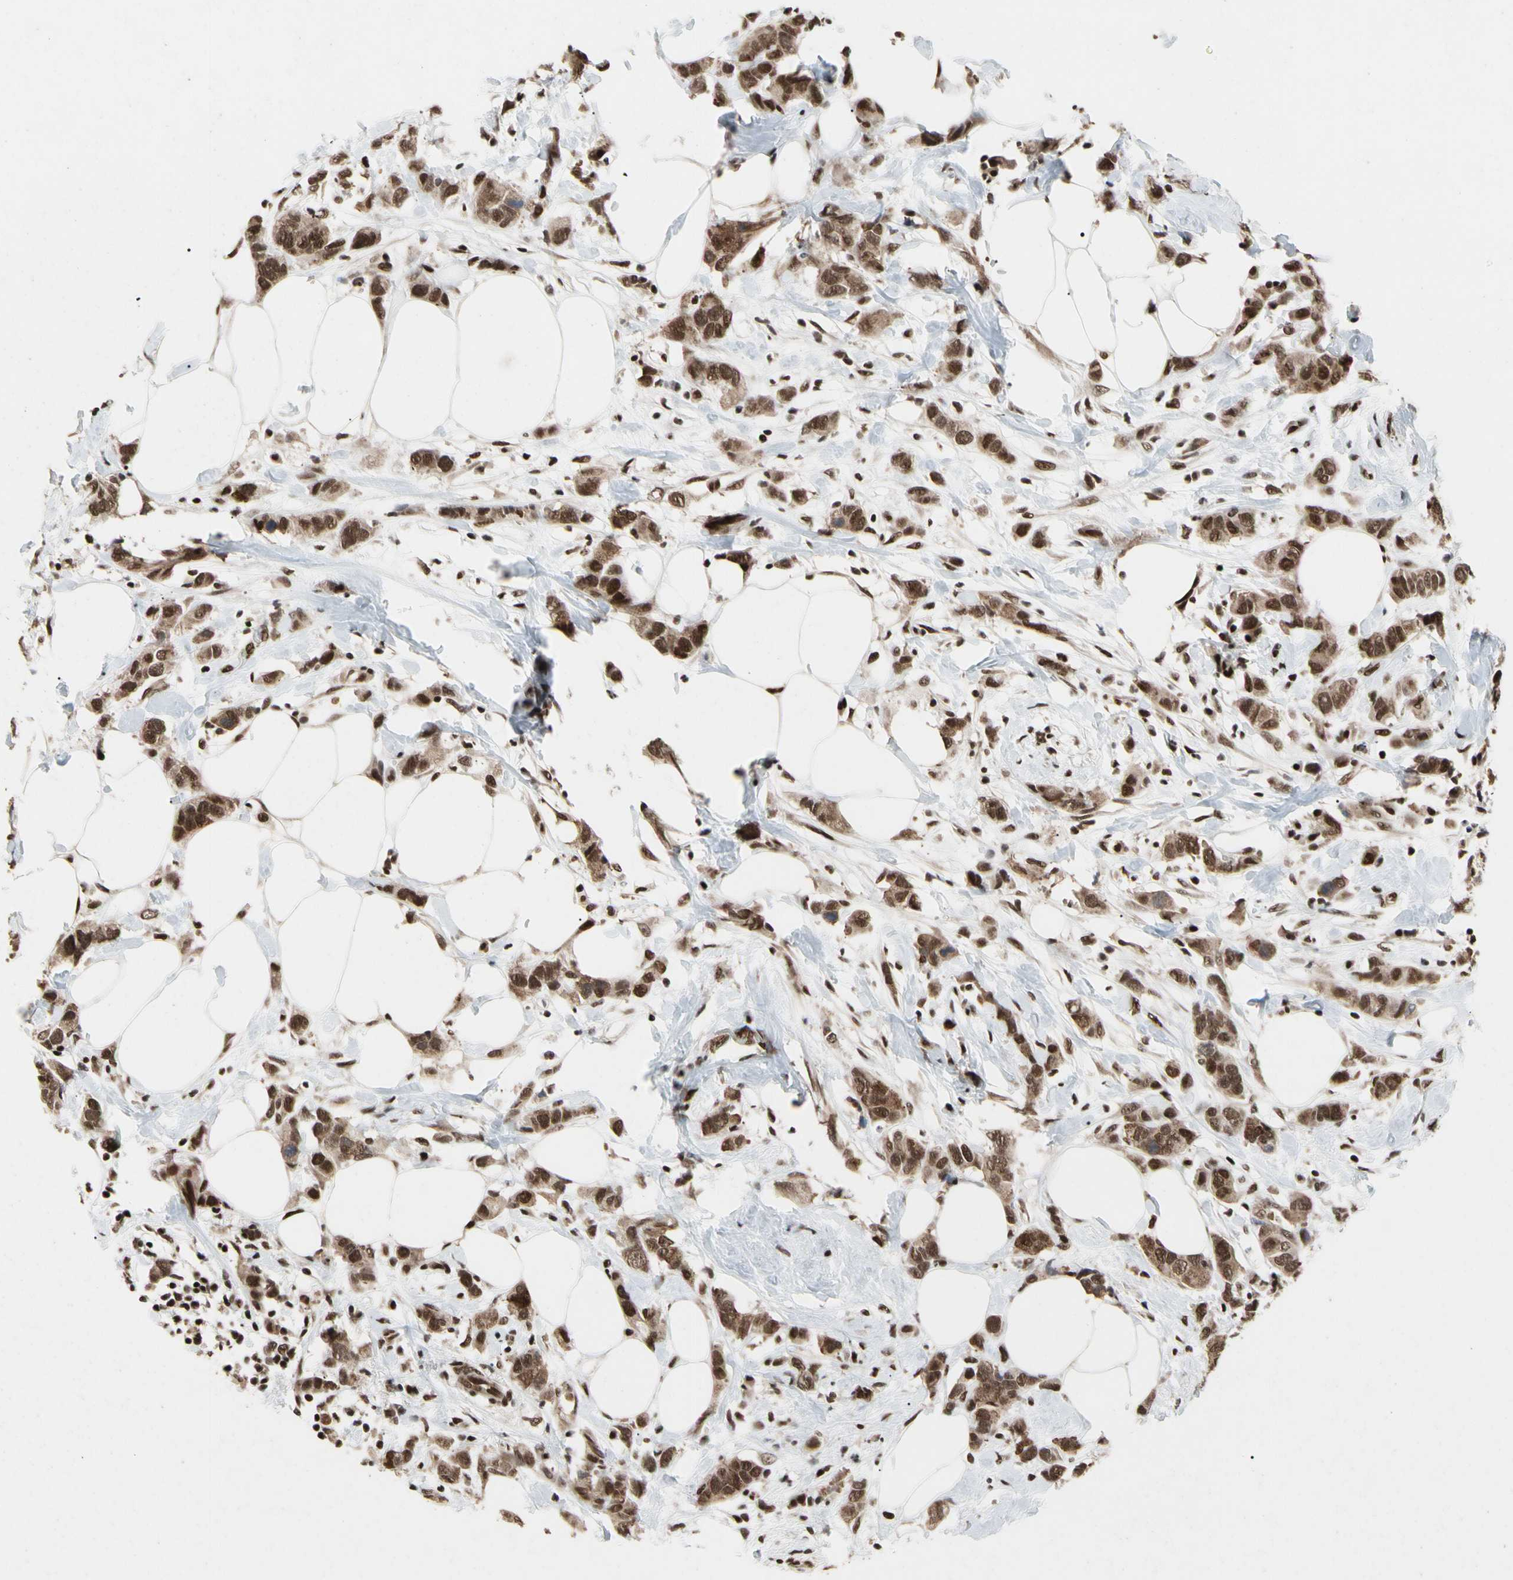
{"staining": {"intensity": "moderate", "quantity": ">75%", "location": "cytoplasmic/membranous,nuclear"}, "tissue": "breast cancer", "cell_type": "Tumor cells", "image_type": "cancer", "snomed": [{"axis": "morphology", "description": "Normal tissue, NOS"}, {"axis": "morphology", "description": "Duct carcinoma"}, {"axis": "topography", "description": "Breast"}], "caption": "High-magnification brightfield microscopy of breast cancer stained with DAB (brown) and counterstained with hematoxylin (blue). tumor cells exhibit moderate cytoplasmic/membranous and nuclear staining is identified in approximately>75% of cells.", "gene": "FAM98B", "patient": {"sex": "female", "age": 50}}